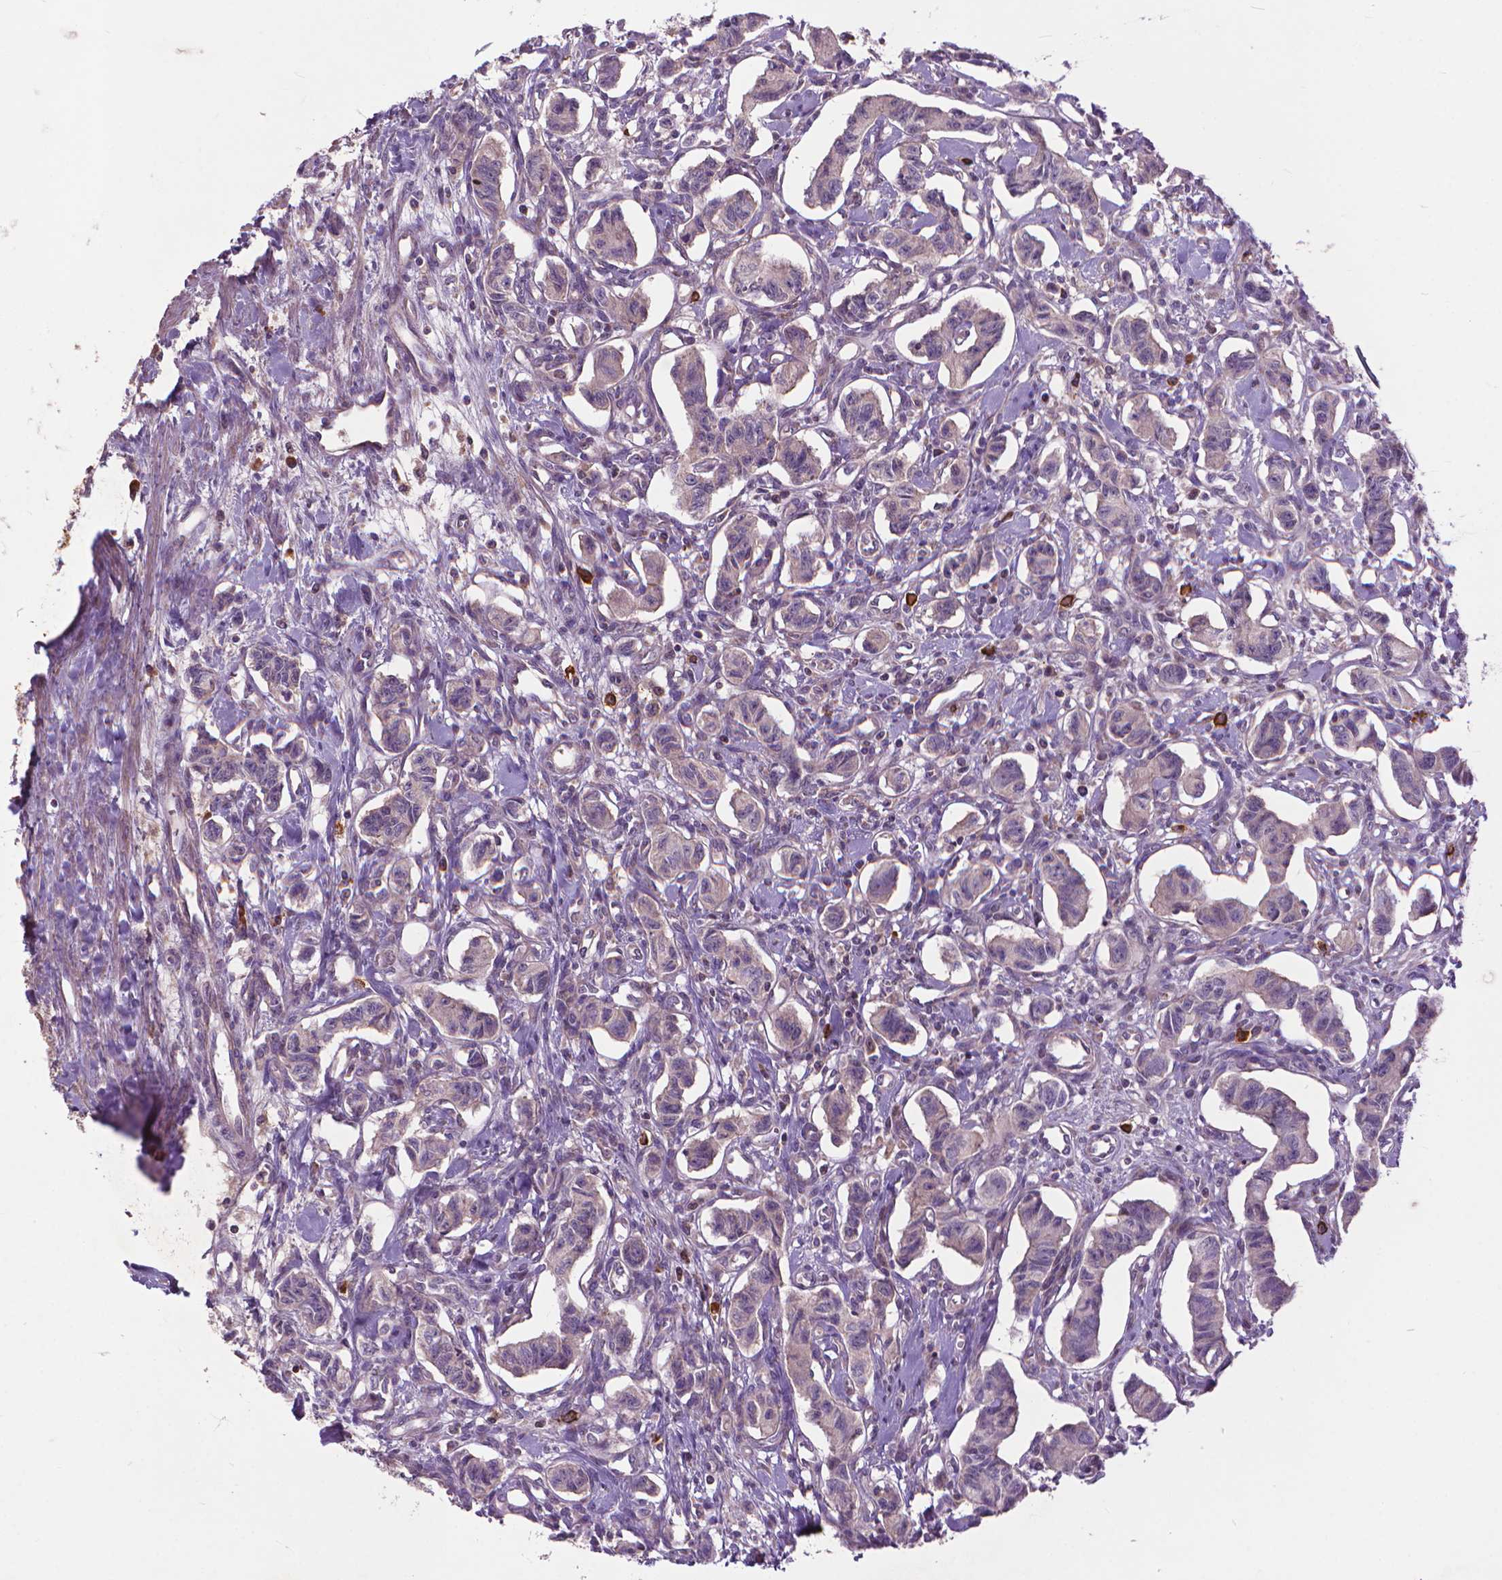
{"staining": {"intensity": "negative", "quantity": "none", "location": "none"}, "tissue": "carcinoid", "cell_type": "Tumor cells", "image_type": "cancer", "snomed": [{"axis": "morphology", "description": "Carcinoid, malignant, NOS"}, {"axis": "topography", "description": "Kidney"}], "caption": "High power microscopy image of an immunohistochemistry (IHC) histopathology image of carcinoid, revealing no significant staining in tumor cells. The staining was performed using DAB (3,3'-diaminobenzidine) to visualize the protein expression in brown, while the nuclei were stained in blue with hematoxylin (Magnification: 20x).", "gene": "MYH14", "patient": {"sex": "female", "age": 41}}